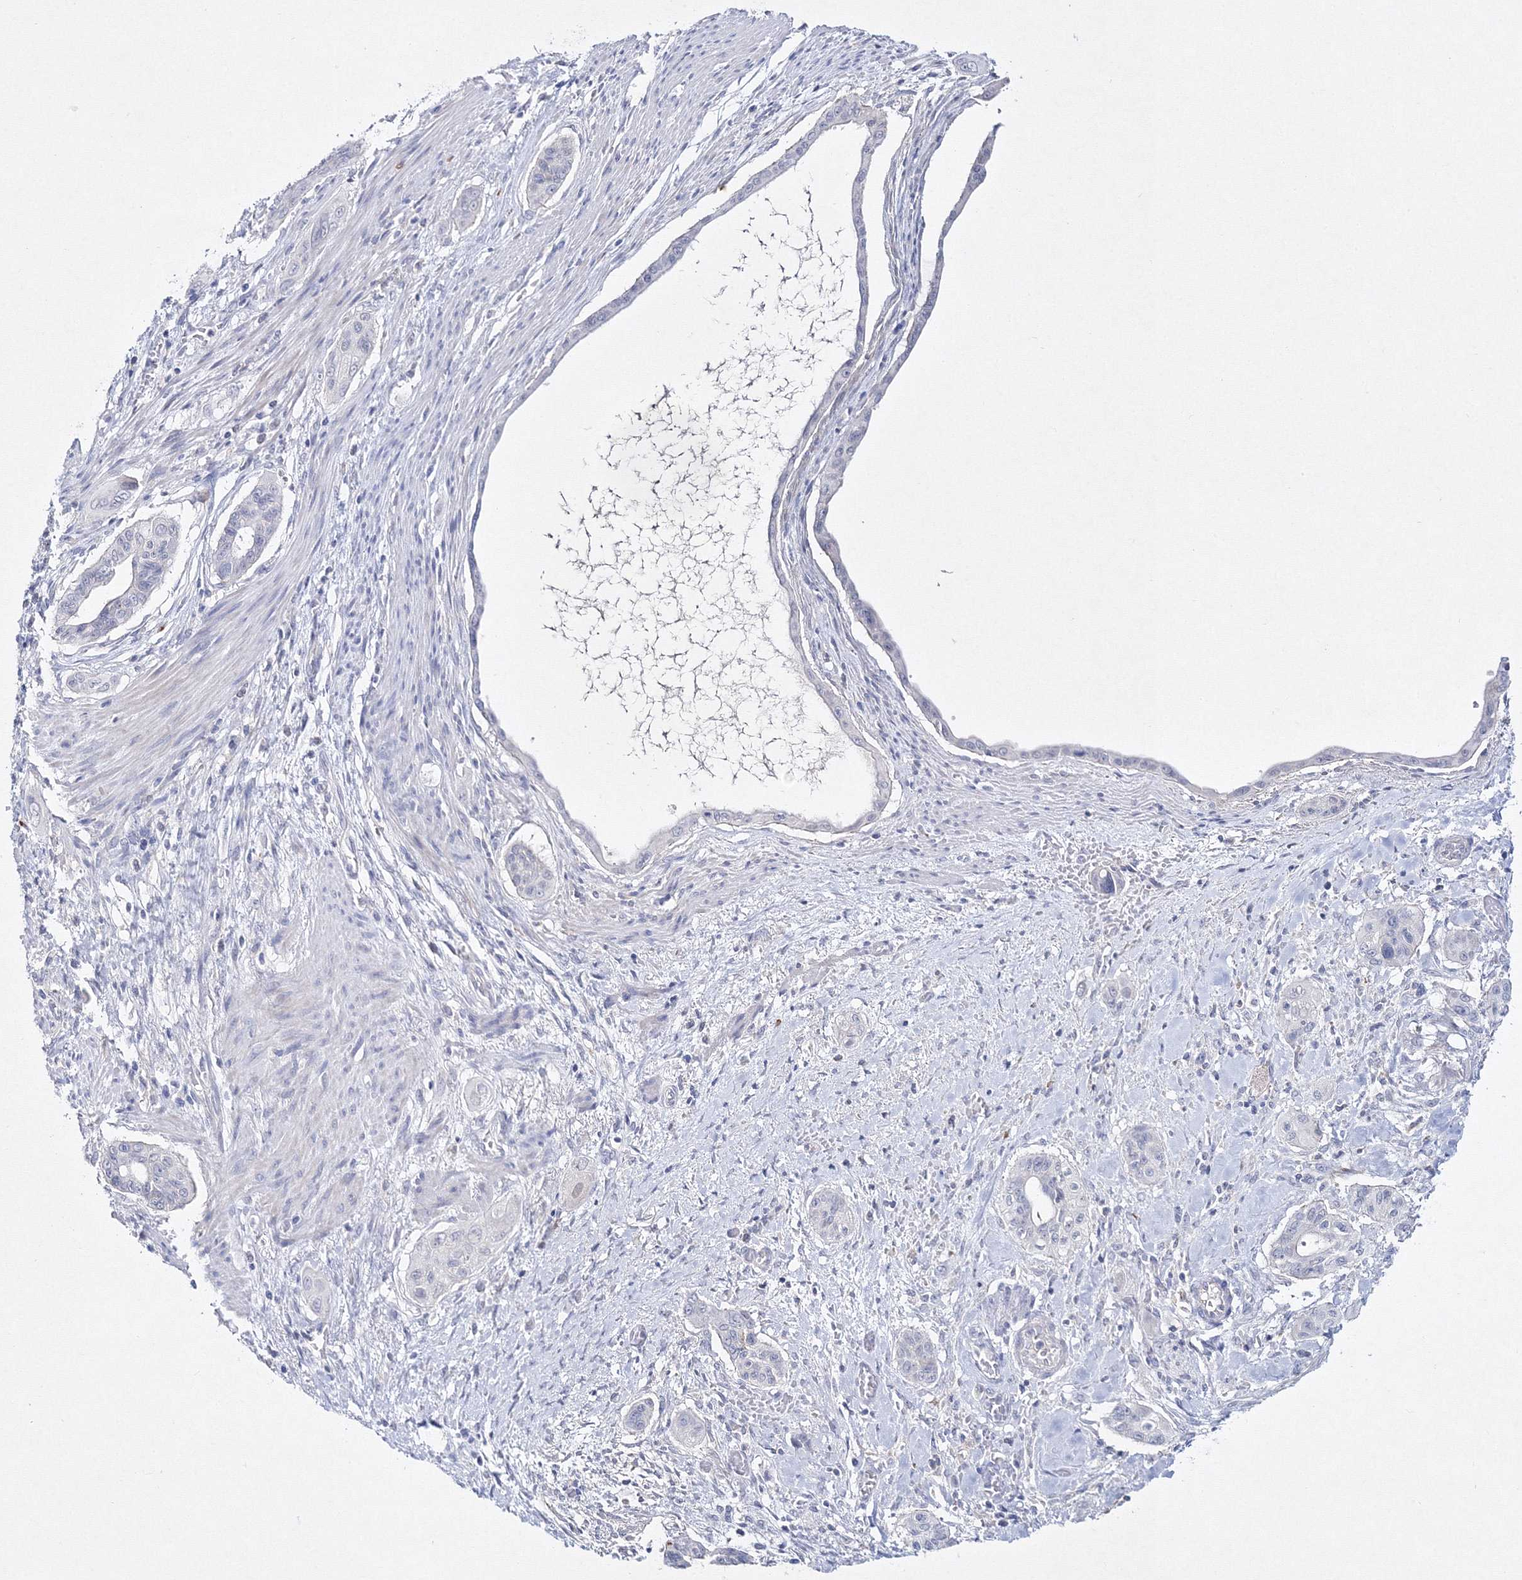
{"staining": {"intensity": "negative", "quantity": "none", "location": "none"}, "tissue": "pancreatic cancer", "cell_type": "Tumor cells", "image_type": "cancer", "snomed": [{"axis": "morphology", "description": "Adenocarcinoma, NOS"}, {"axis": "topography", "description": "Pancreas"}], "caption": "Tumor cells show no significant protein staining in pancreatic cancer.", "gene": "NEU4", "patient": {"sex": "male", "age": 77}}